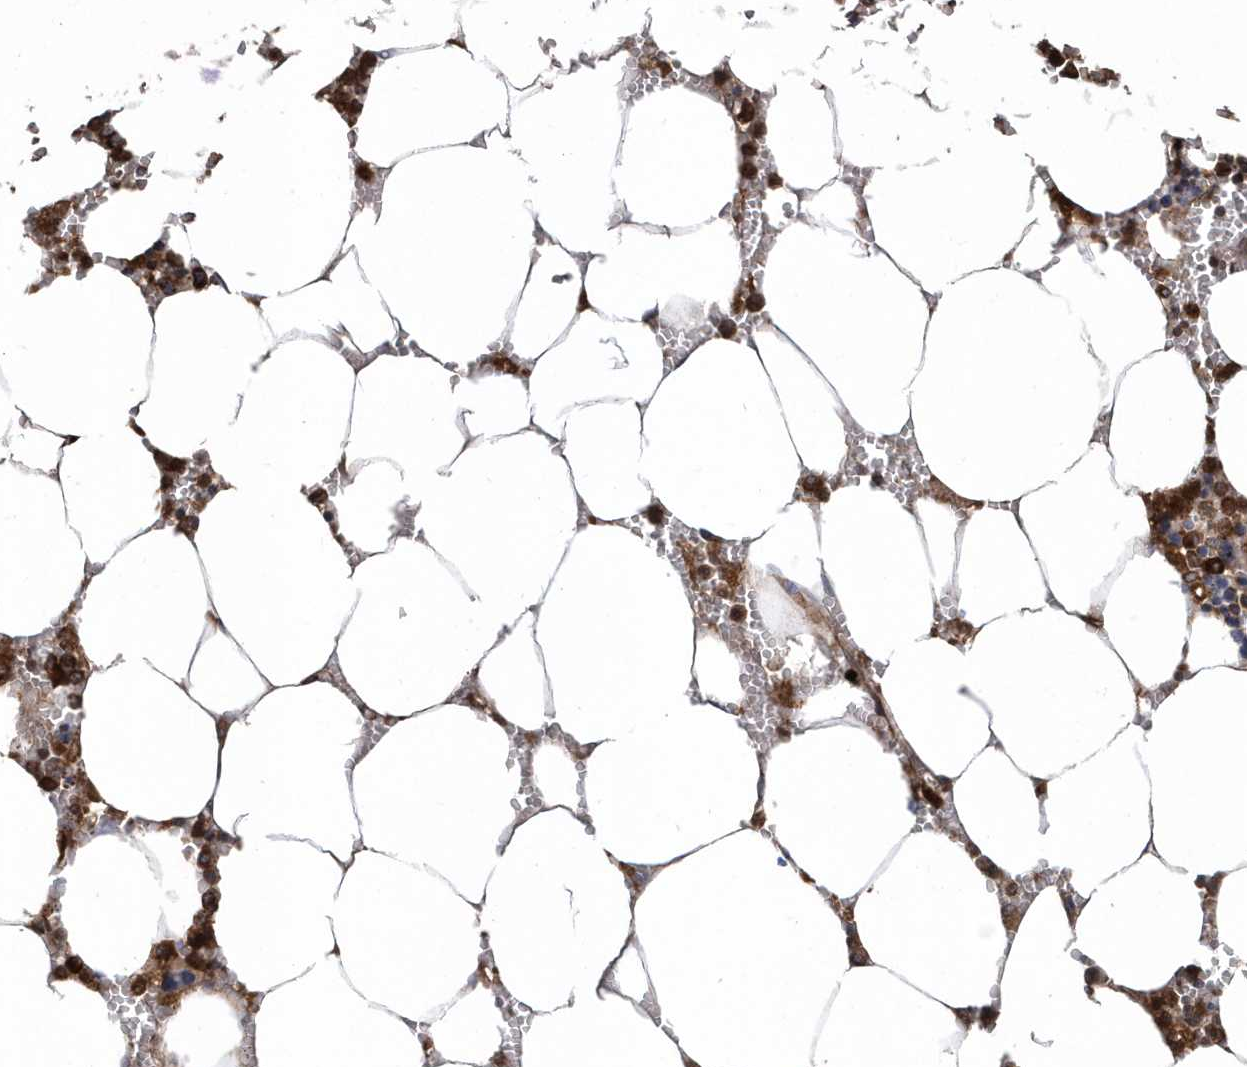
{"staining": {"intensity": "moderate", "quantity": ">75%", "location": "cytoplasmic/membranous"}, "tissue": "bone marrow", "cell_type": "Hematopoietic cells", "image_type": "normal", "snomed": [{"axis": "morphology", "description": "Normal tissue, NOS"}, {"axis": "topography", "description": "Bone marrow"}], "caption": "Moderate cytoplasmic/membranous expression is present in about >75% of hematopoietic cells in normal bone marrow. (DAB IHC with brightfield microscopy, high magnification).", "gene": "WASHC5", "patient": {"sex": "male", "age": 70}}